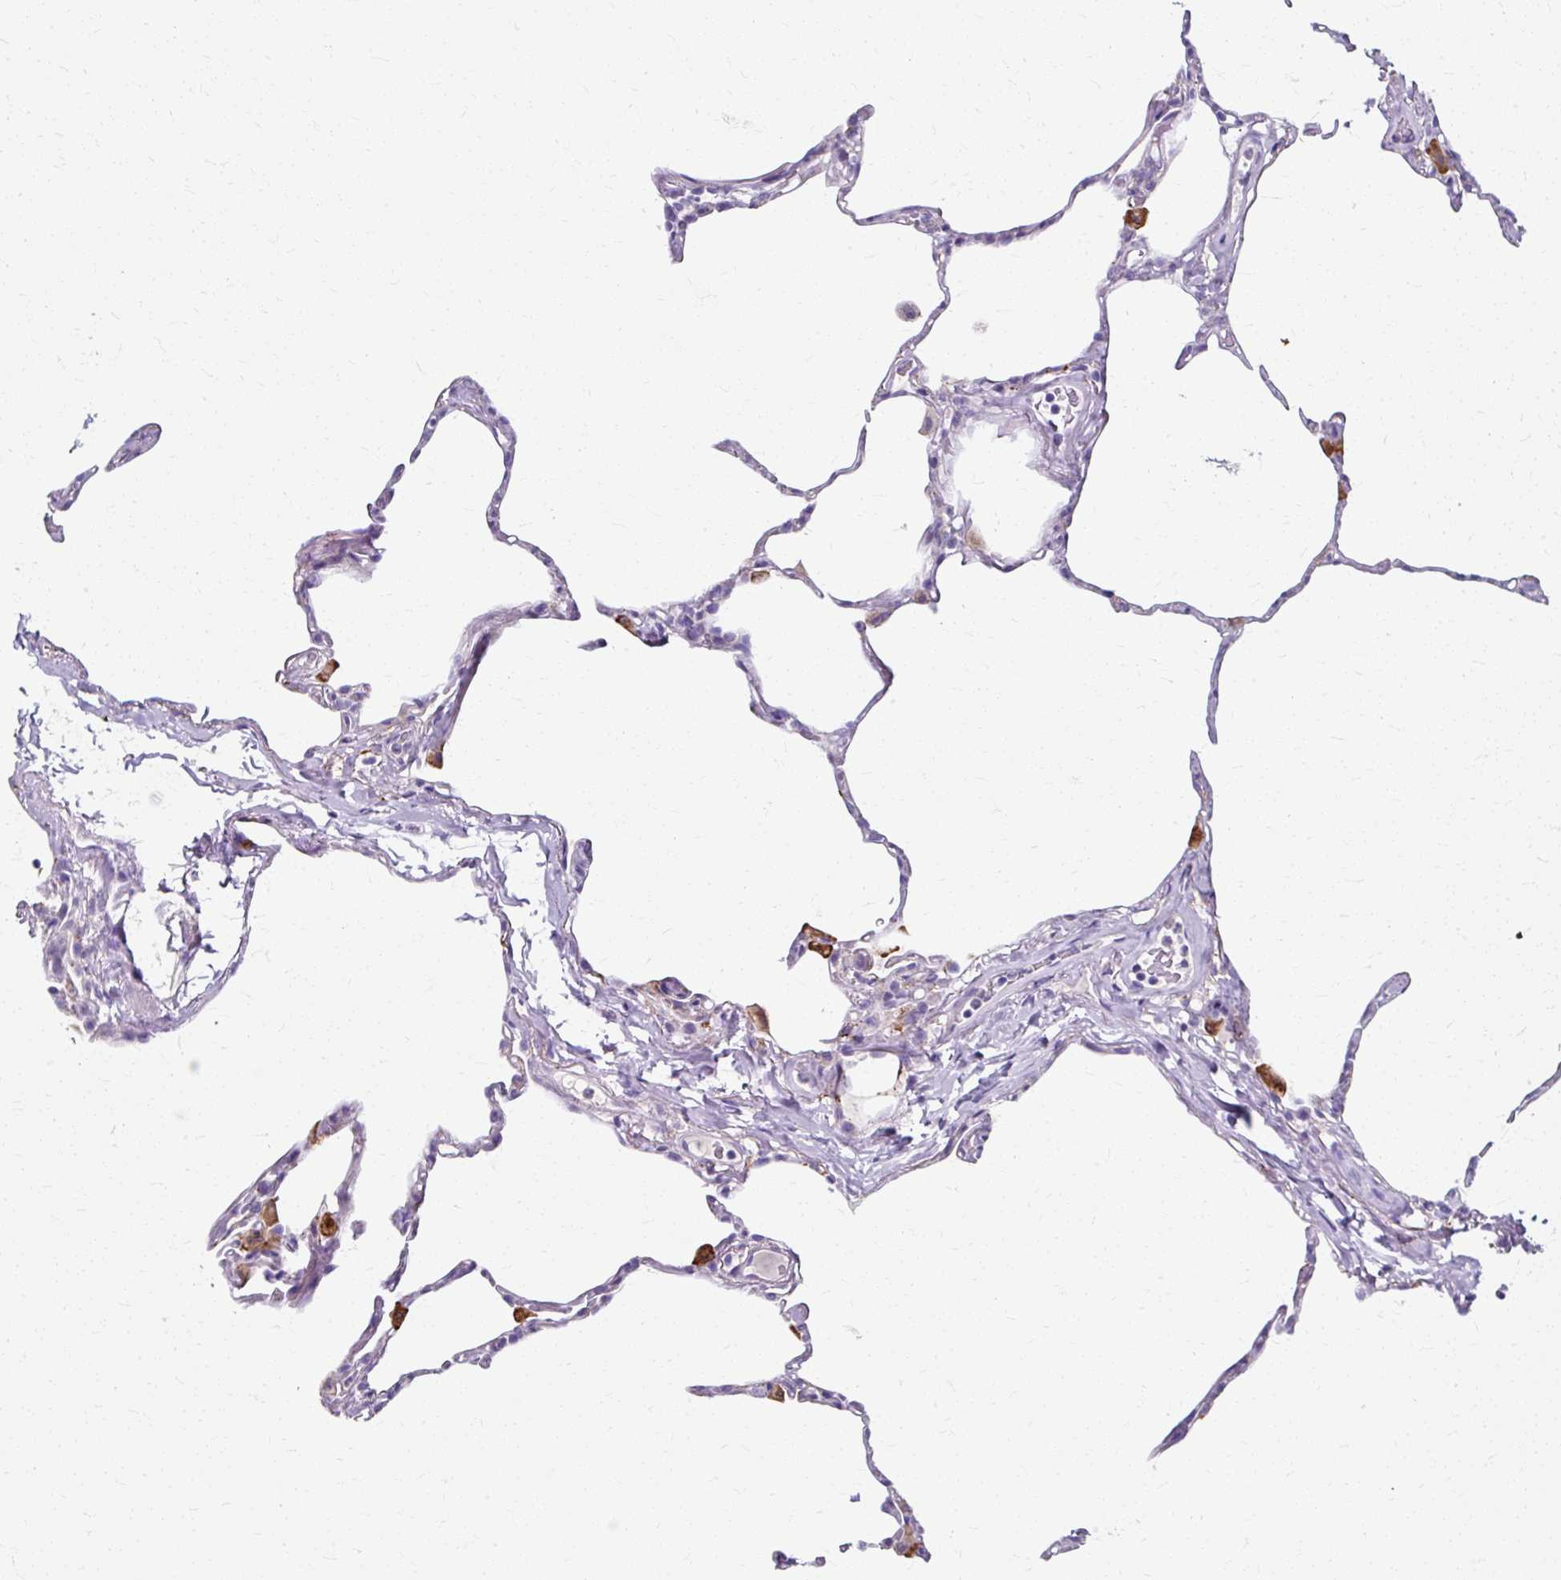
{"staining": {"intensity": "negative", "quantity": "none", "location": "none"}, "tissue": "lung", "cell_type": "Alveolar cells", "image_type": "normal", "snomed": [{"axis": "morphology", "description": "Normal tissue, NOS"}, {"axis": "topography", "description": "Lung"}], "caption": "Lung was stained to show a protein in brown. There is no significant expression in alveolar cells.", "gene": "ZNF555", "patient": {"sex": "male", "age": 65}}